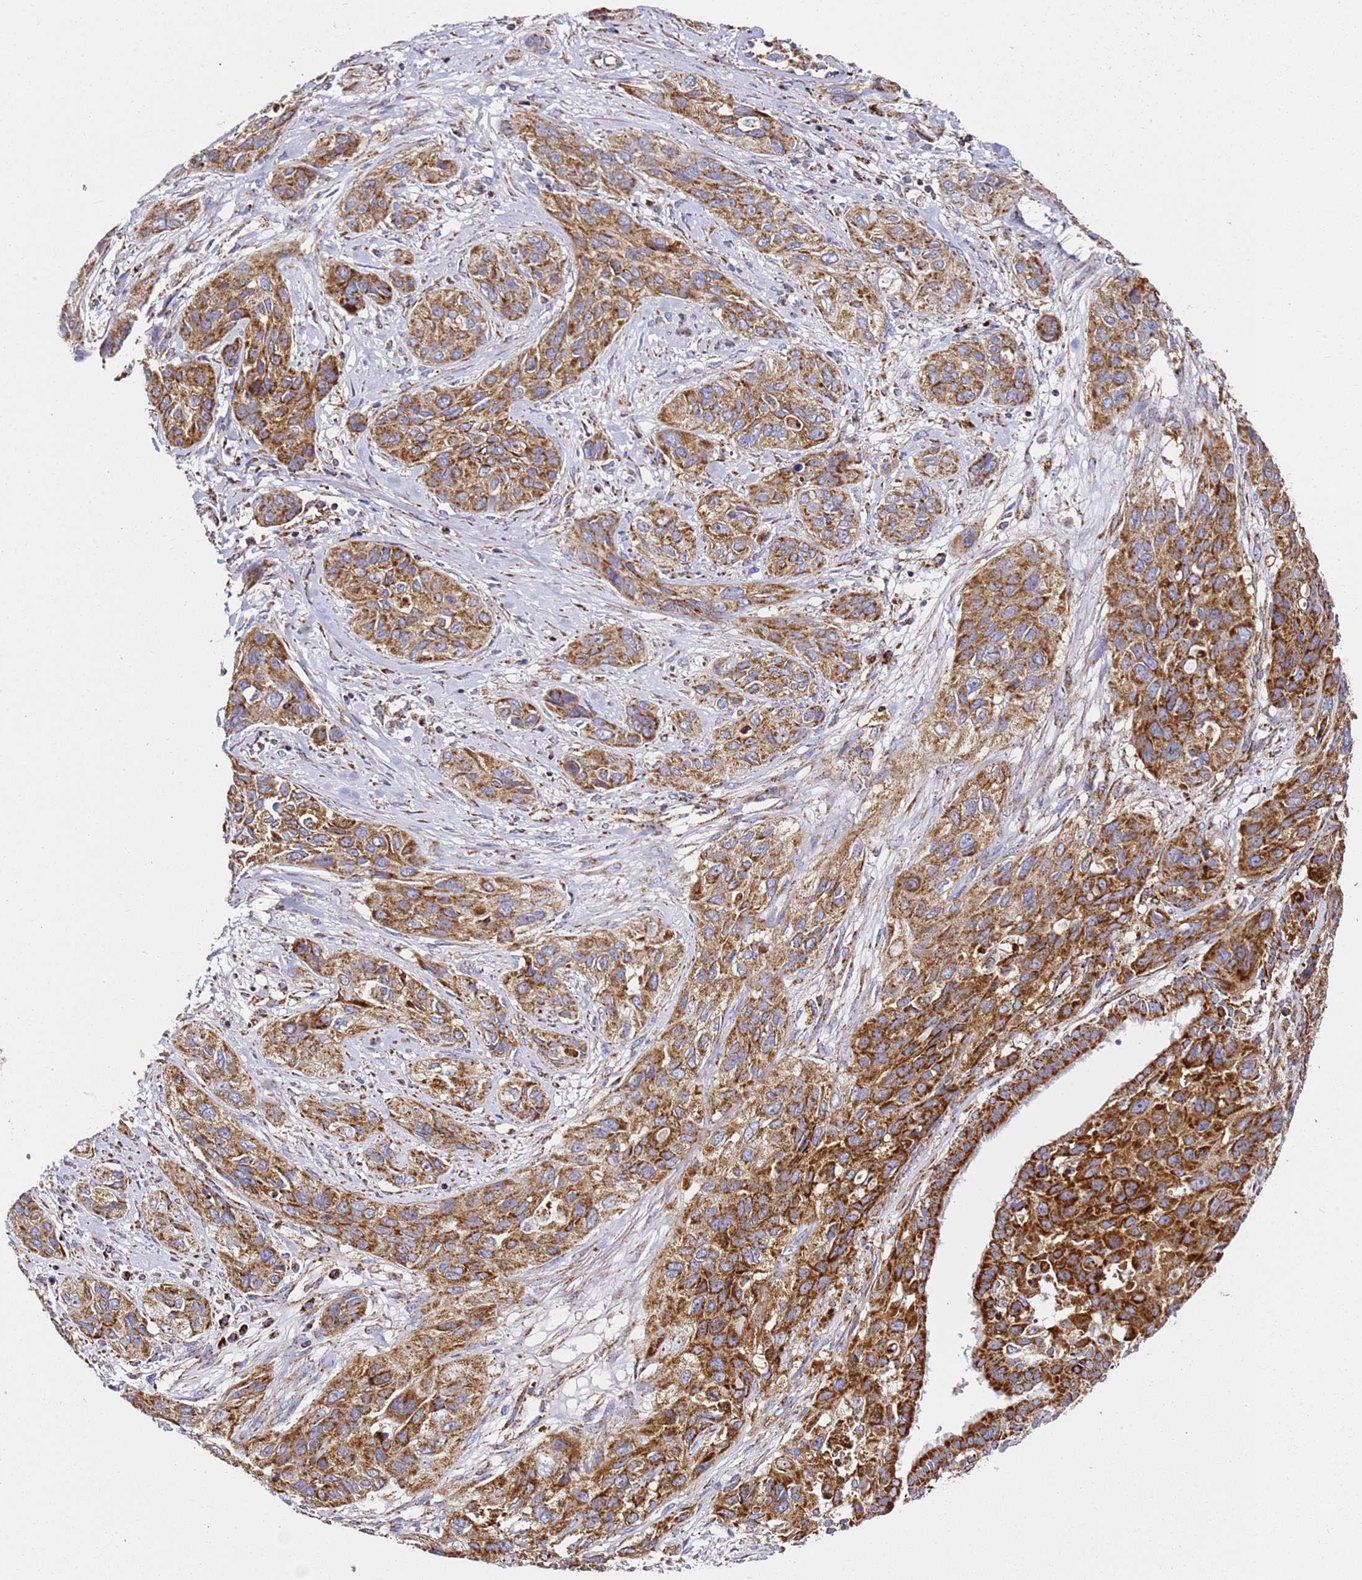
{"staining": {"intensity": "strong", "quantity": ">75%", "location": "cytoplasmic/membranous"}, "tissue": "lung cancer", "cell_type": "Tumor cells", "image_type": "cancer", "snomed": [{"axis": "morphology", "description": "Squamous cell carcinoma, NOS"}, {"axis": "topography", "description": "Lung"}], "caption": "Immunohistochemical staining of lung cancer demonstrates high levels of strong cytoplasmic/membranous protein expression in about >75% of tumor cells.", "gene": "NDUFA3", "patient": {"sex": "female", "age": 70}}